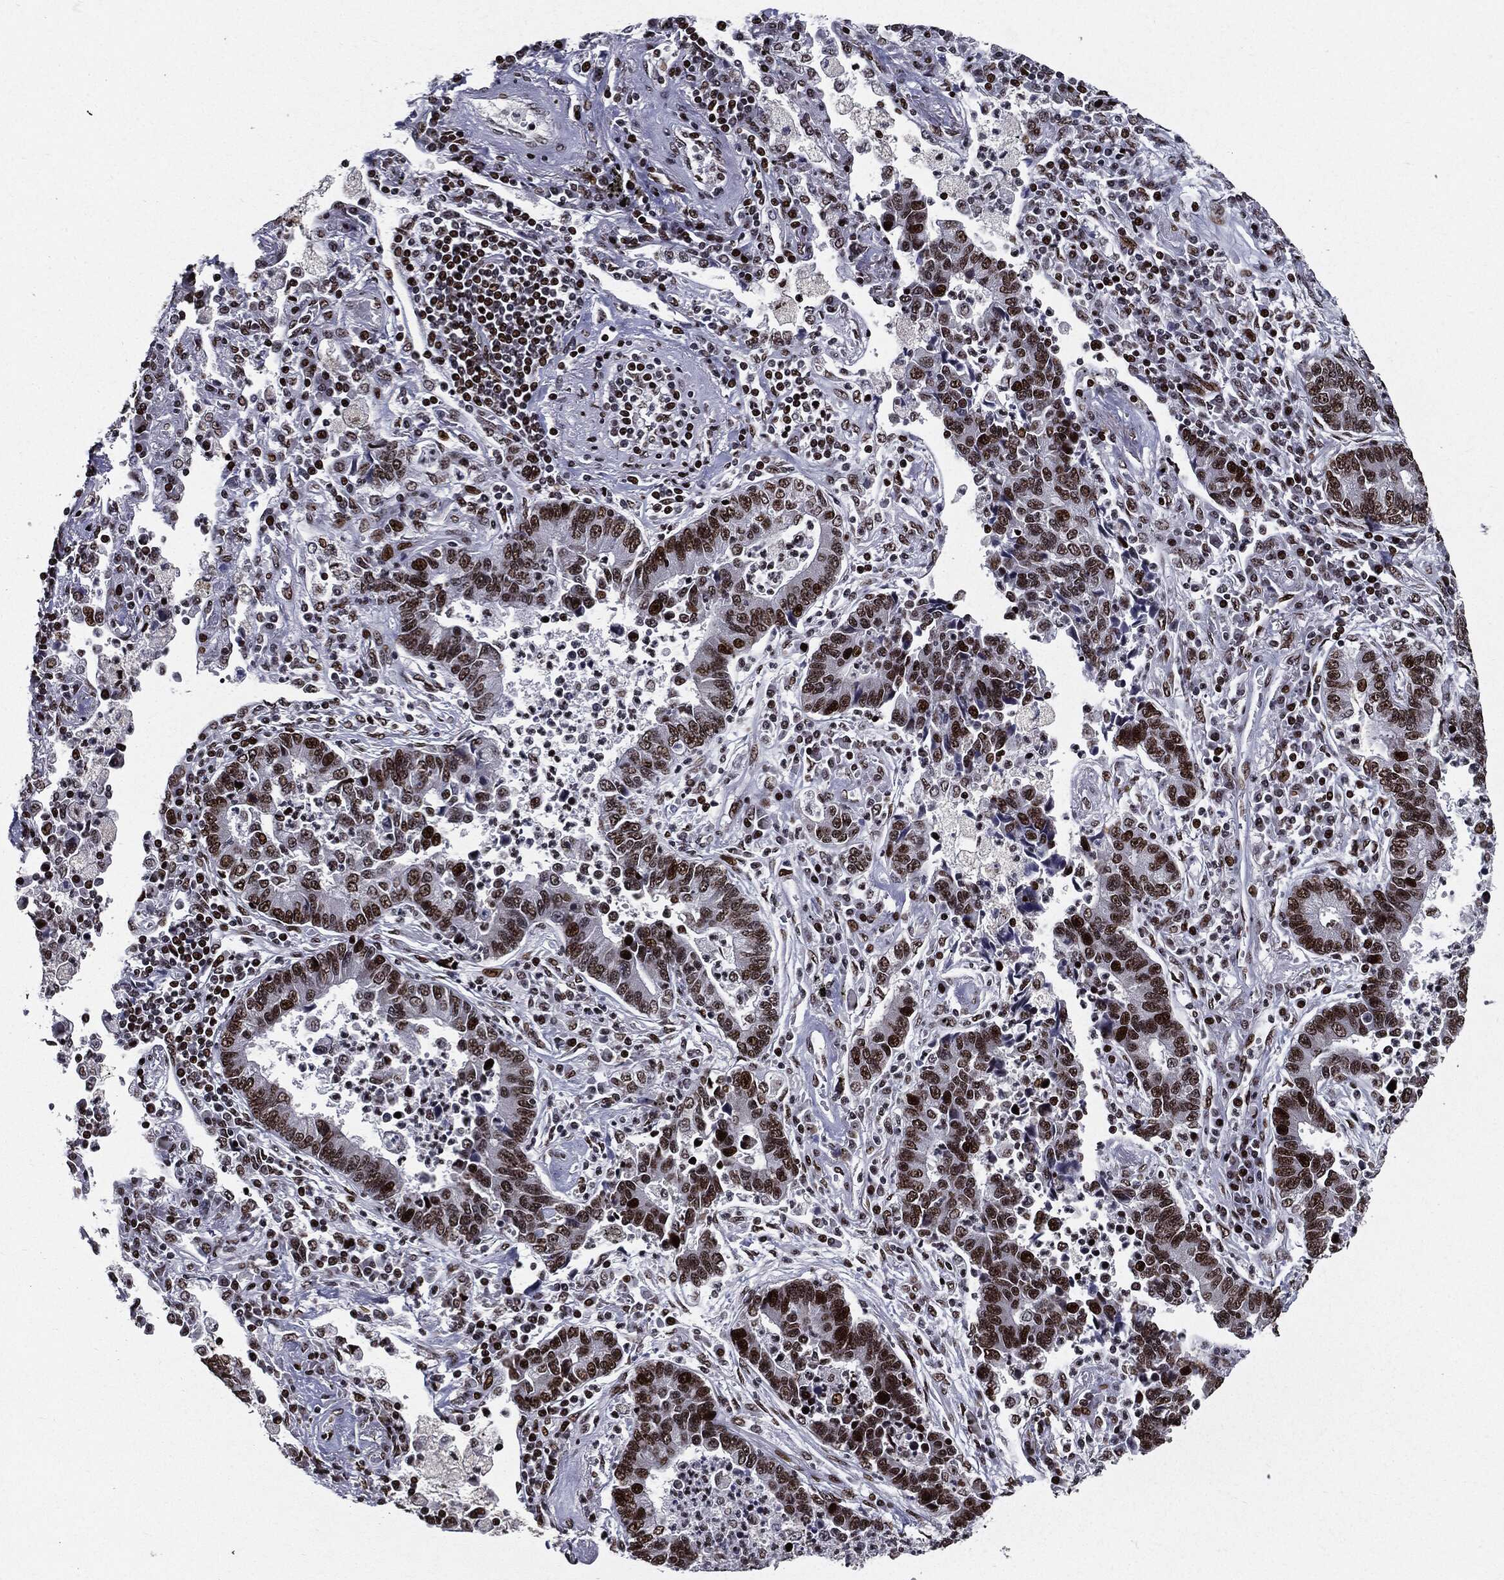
{"staining": {"intensity": "moderate", "quantity": ">75%", "location": "nuclear"}, "tissue": "lung cancer", "cell_type": "Tumor cells", "image_type": "cancer", "snomed": [{"axis": "morphology", "description": "Adenocarcinoma, NOS"}, {"axis": "topography", "description": "Lung"}], "caption": "DAB (3,3'-diaminobenzidine) immunohistochemical staining of lung adenocarcinoma shows moderate nuclear protein staining in about >75% of tumor cells.", "gene": "ZFP91", "patient": {"sex": "female", "age": 57}}